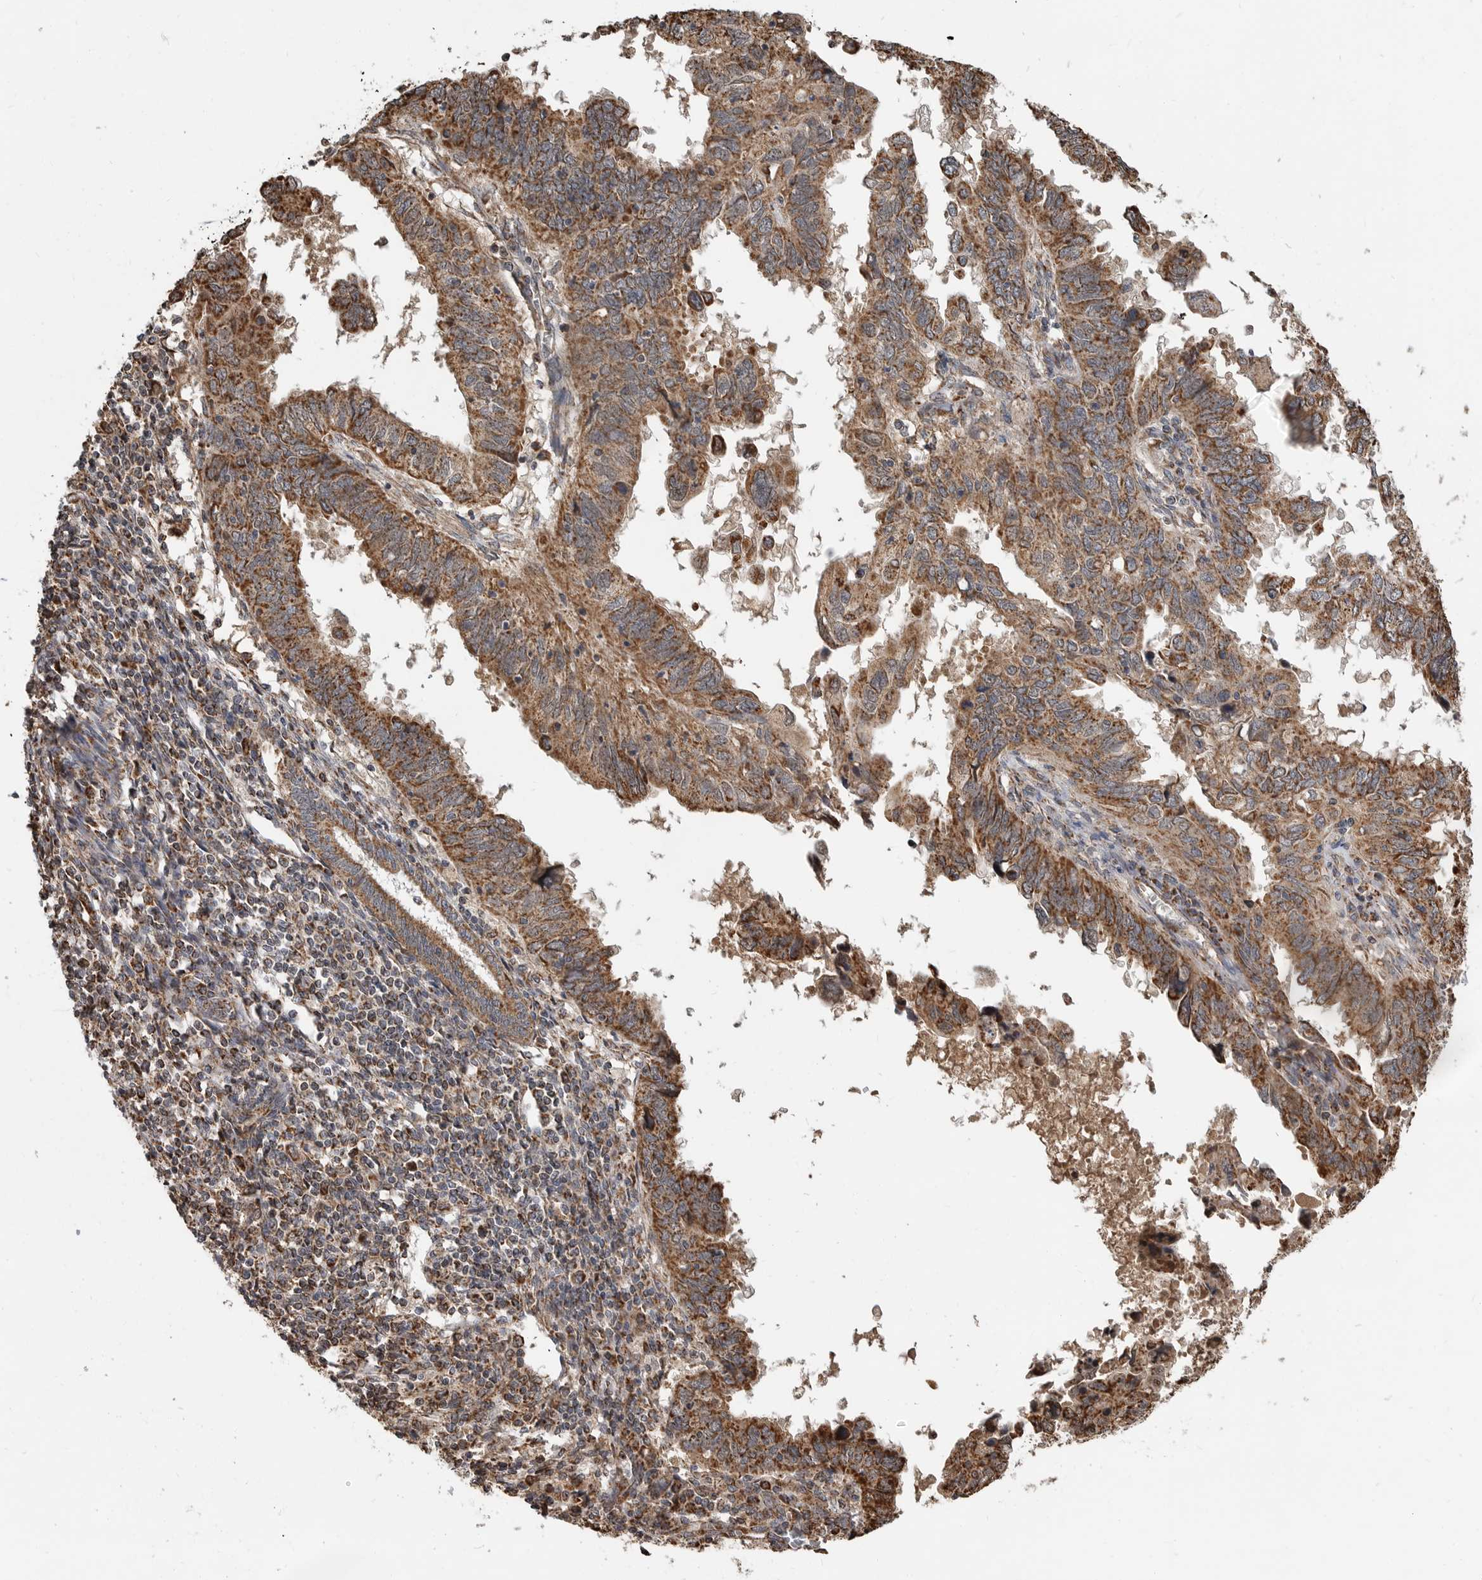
{"staining": {"intensity": "moderate", "quantity": ">75%", "location": "cytoplasmic/membranous"}, "tissue": "endometrial cancer", "cell_type": "Tumor cells", "image_type": "cancer", "snomed": [{"axis": "morphology", "description": "Adenocarcinoma, NOS"}, {"axis": "topography", "description": "Uterus"}], "caption": "Immunohistochemical staining of endometrial cancer exhibits moderate cytoplasmic/membranous protein positivity in approximately >75% of tumor cells.", "gene": "GCNT2", "patient": {"sex": "female", "age": 77}}